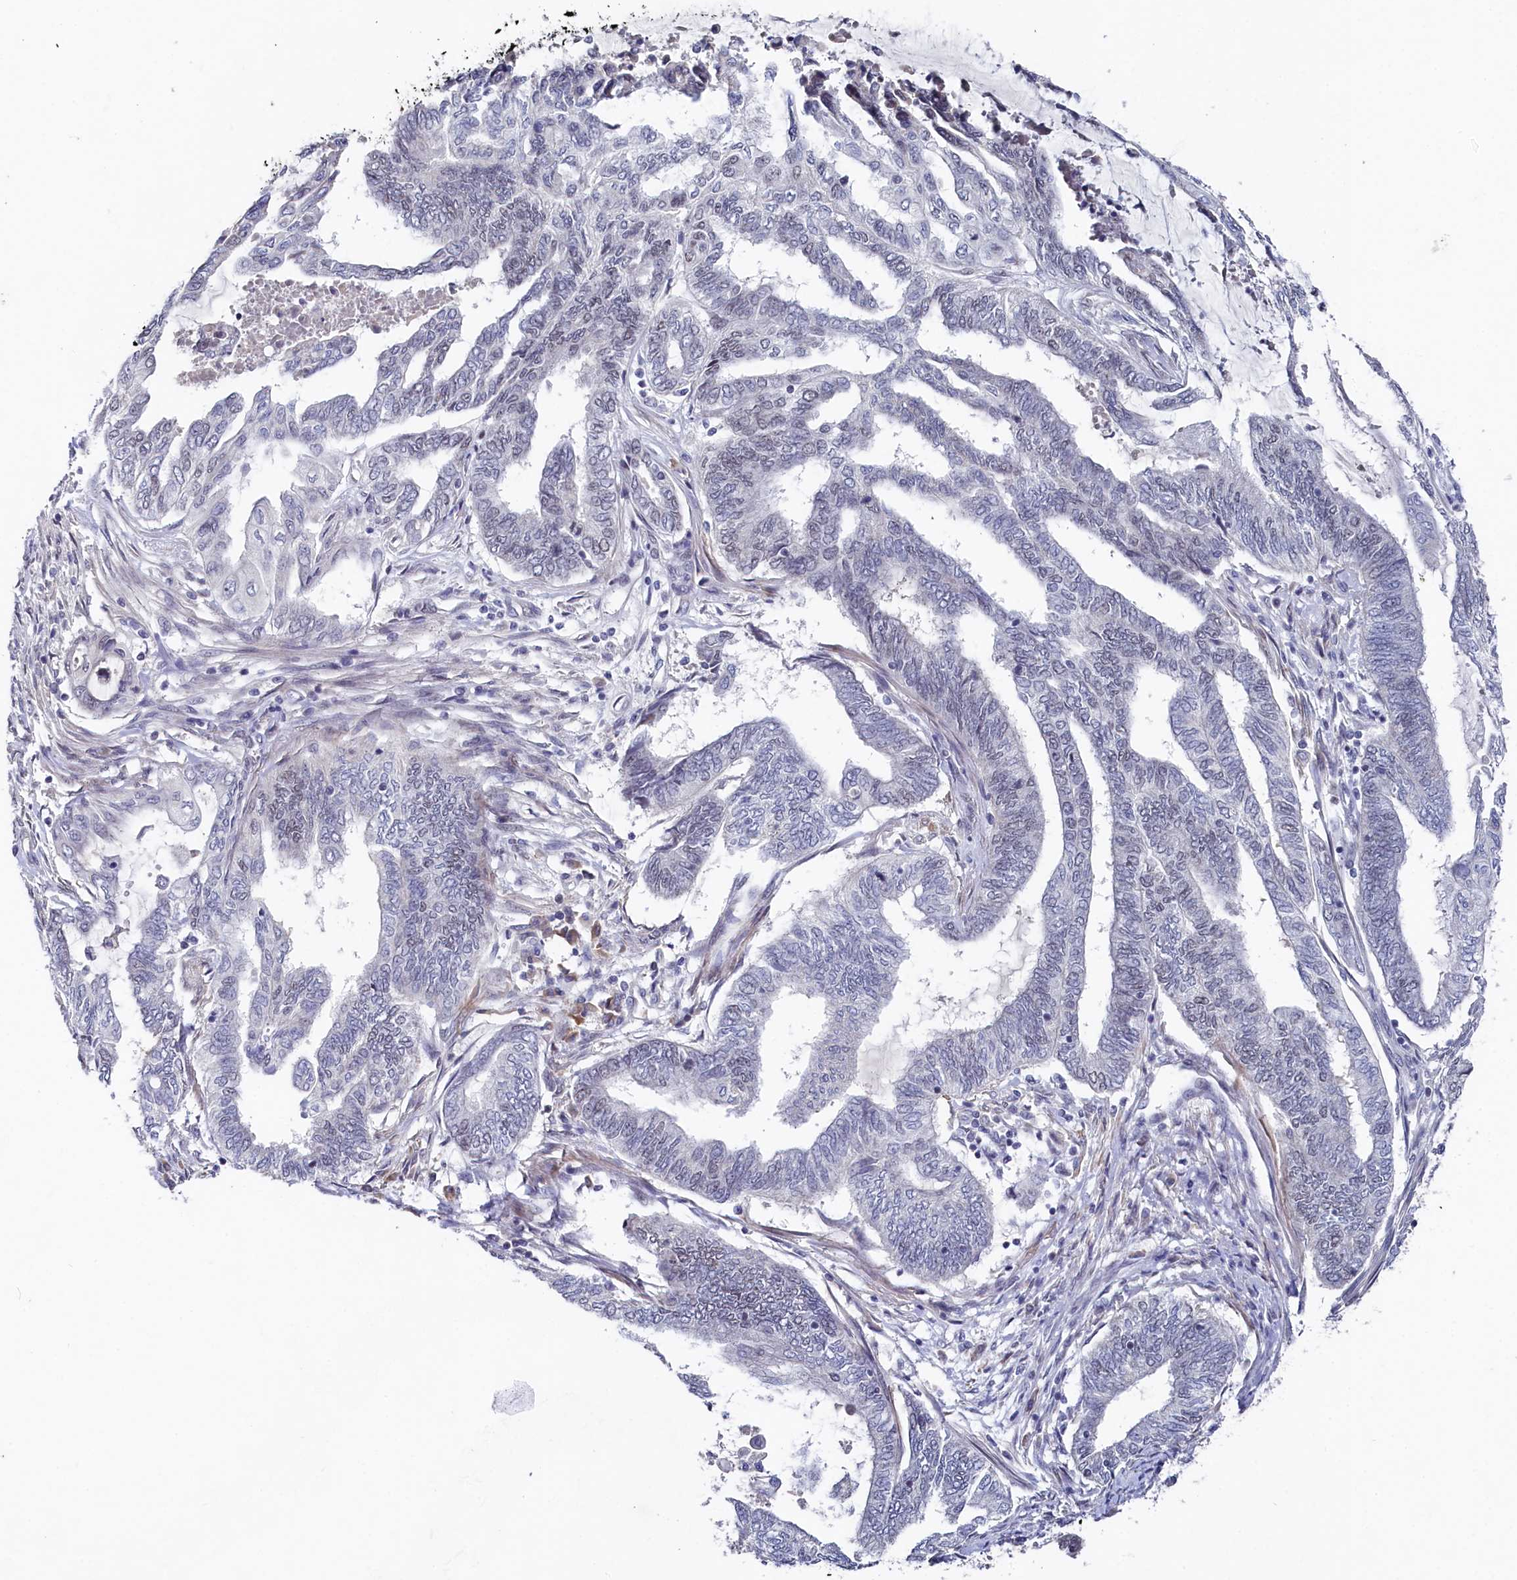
{"staining": {"intensity": "negative", "quantity": "none", "location": "none"}, "tissue": "endometrial cancer", "cell_type": "Tumor cells", "image_type": "cancer", "snomed": [{"axis": "morphology", "description": "Adenocarcinoma, NOS"}, {"axis": "topography", "description": "Uterus"}, {"axis": "topography", "description": "Endometrium"}], "caption": "Tumor cells show no significant expression in endometrial cancer. Brightfield microscopy of immunohistochemistry (IHC) stained with DAB (3,3'-diaminobenzidine) (brown) and hematoxylin (blue), captured at high magnification.", "gene": "TIGD4", "patient": {"sex": "female", "age": 70}}